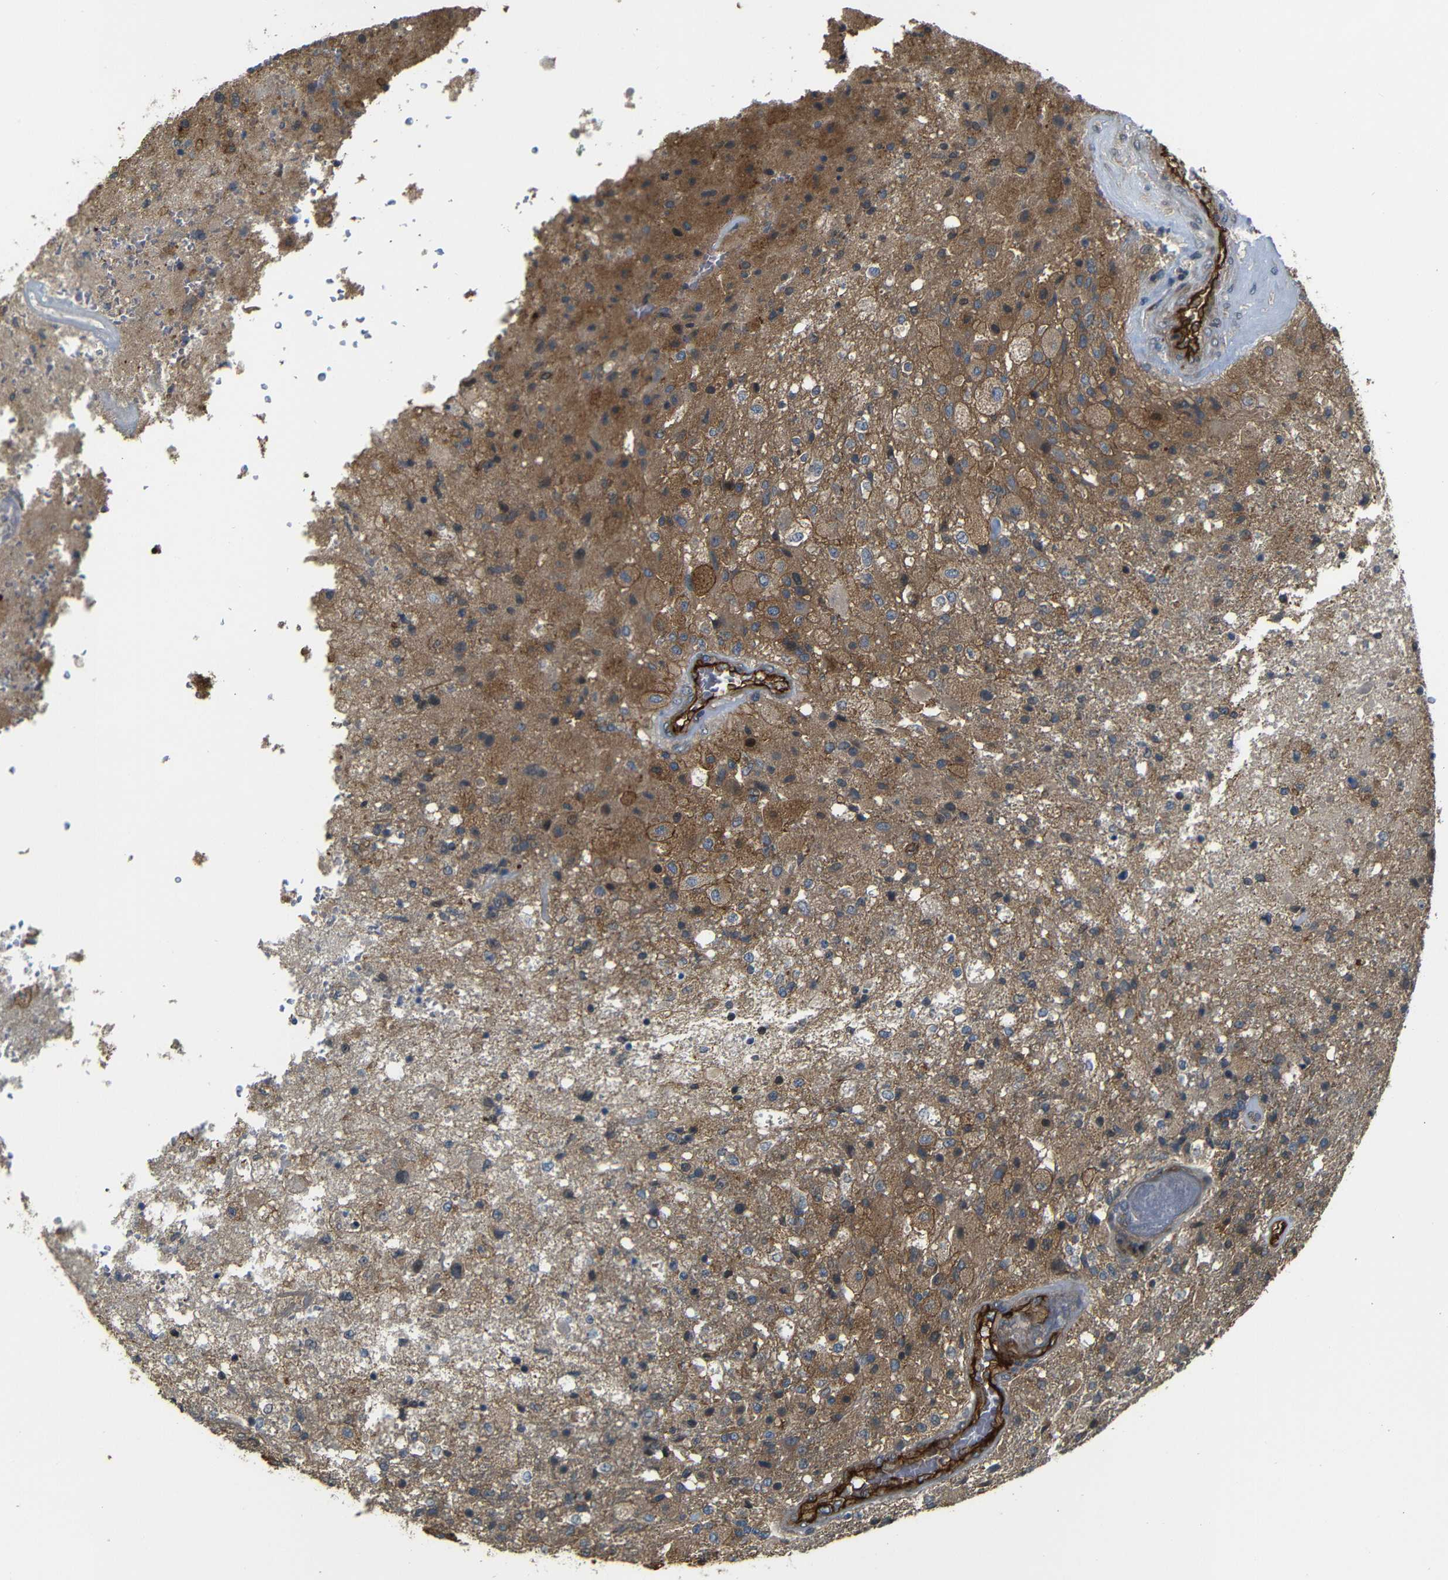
{"staining": {"intensity": "moderate", "quantity": "25%-75%", "location": "cytoplasmic/membranous"}, "tissue": "glioma", "cell_type": "Tumor cells", "image_type": "cancer", "snomed": [{"axis": "morphology", "description": "Normal tissue, NOS"}, {"axis": "morphology", "description": "Glioma, malignant, High grade"}, {"axis": "topography", "description": "Cerebral cortex"}], "caption": "IHC photomicrograph of neoplastic tissue: human glioma stained using immunohistochemistry reveals medium levels of moderate protein expression localized specifically in the cytoplasmic/membranous of tumor cells, appearing as a cytoplasmic/membranous brown color.", "gene": "RELL1", "patient": {"sex": "male", "age": 77}}